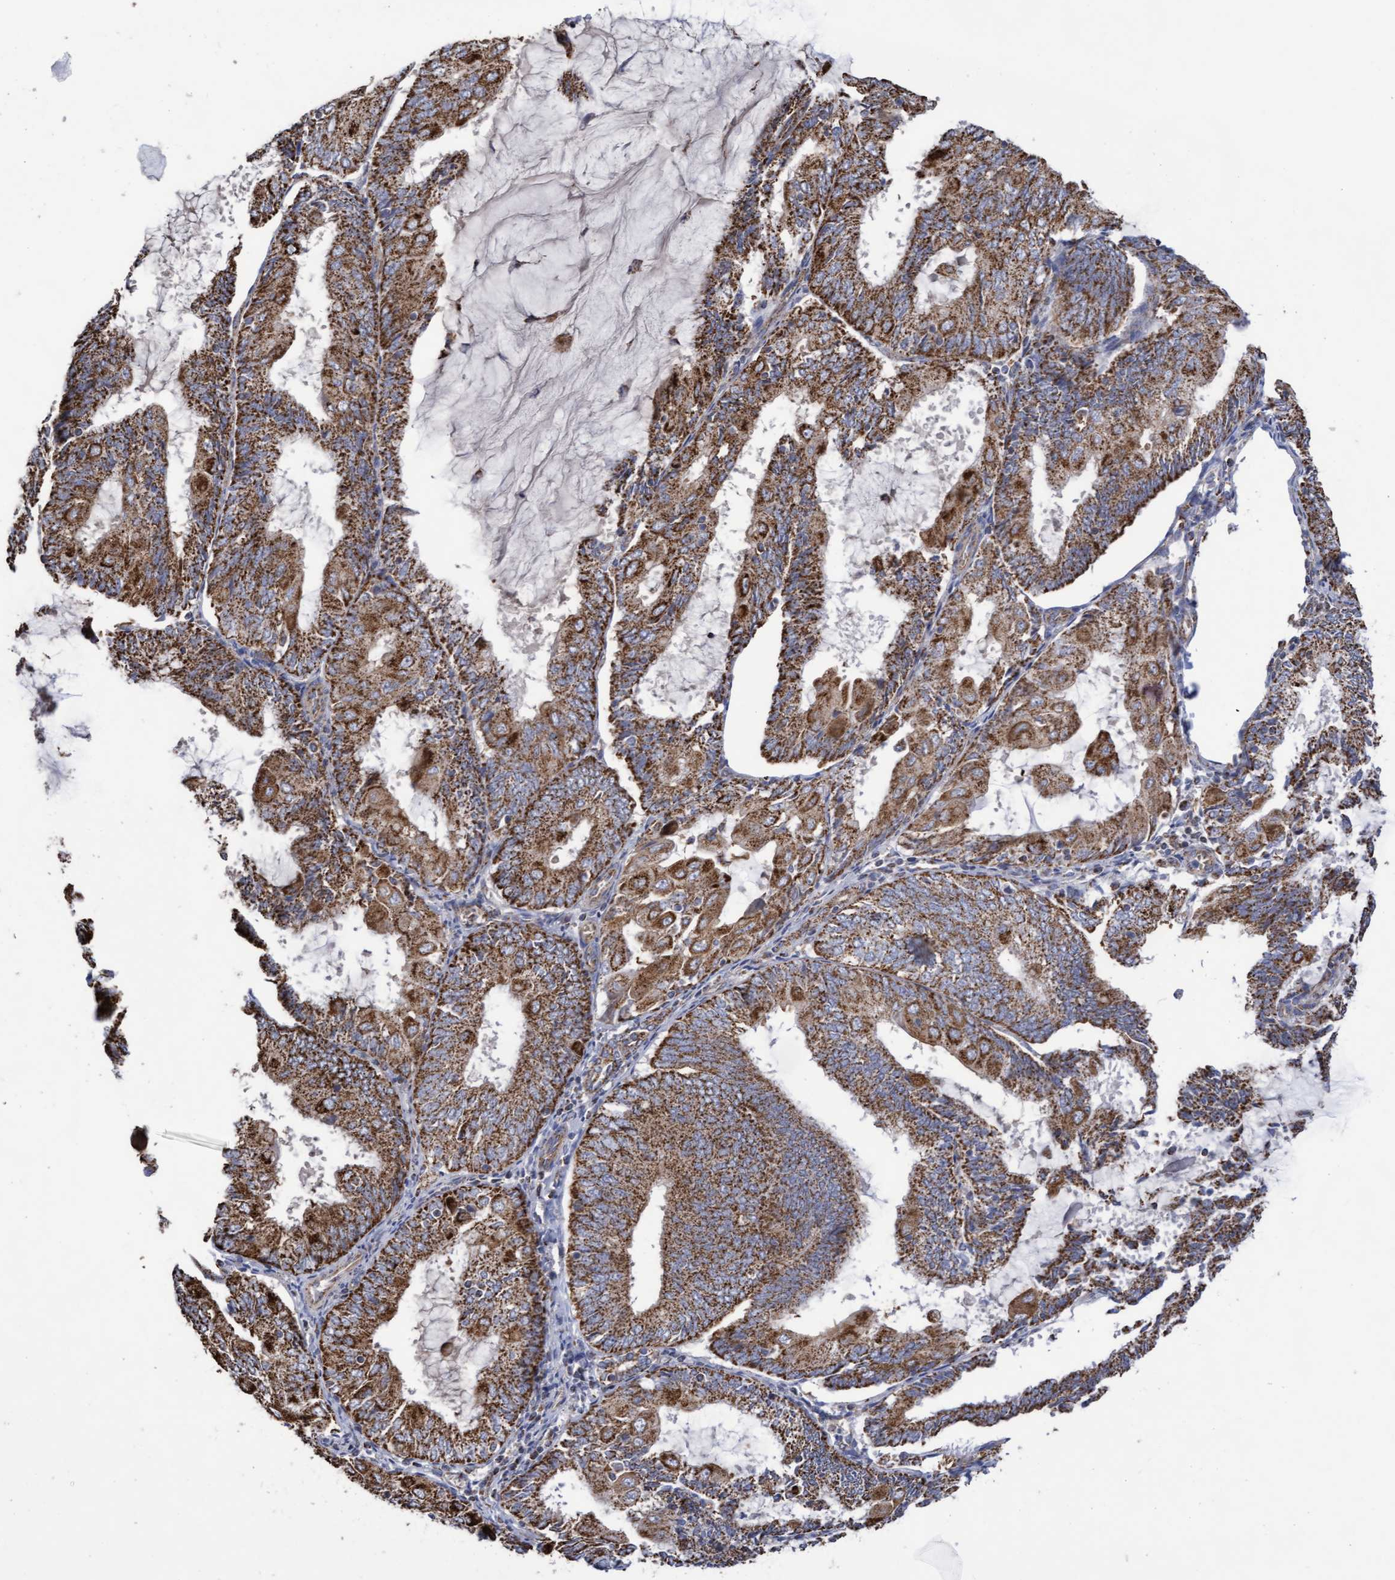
{"staining": {"intensity": "strong", "quantity": ">75%", "location": "cytoplasmic/membranous"}, "tissue": "endometrial cancer", "cell_type": "Tumor cells", "image_type": "cancer", "snomed": [{"axis": "morphology", "description": "Adenocarcinoma, NOS"}, {"axis": "topography", "description": "Endometrium"}], "caption": "Protein staining by IHC displays strong cytoplasmic/membranous expression in approximately >75% of tumor cells in adenocarcinoma (endometrial).", "gene": "COBL", "patient": {"sex": "female", "age": 81}}